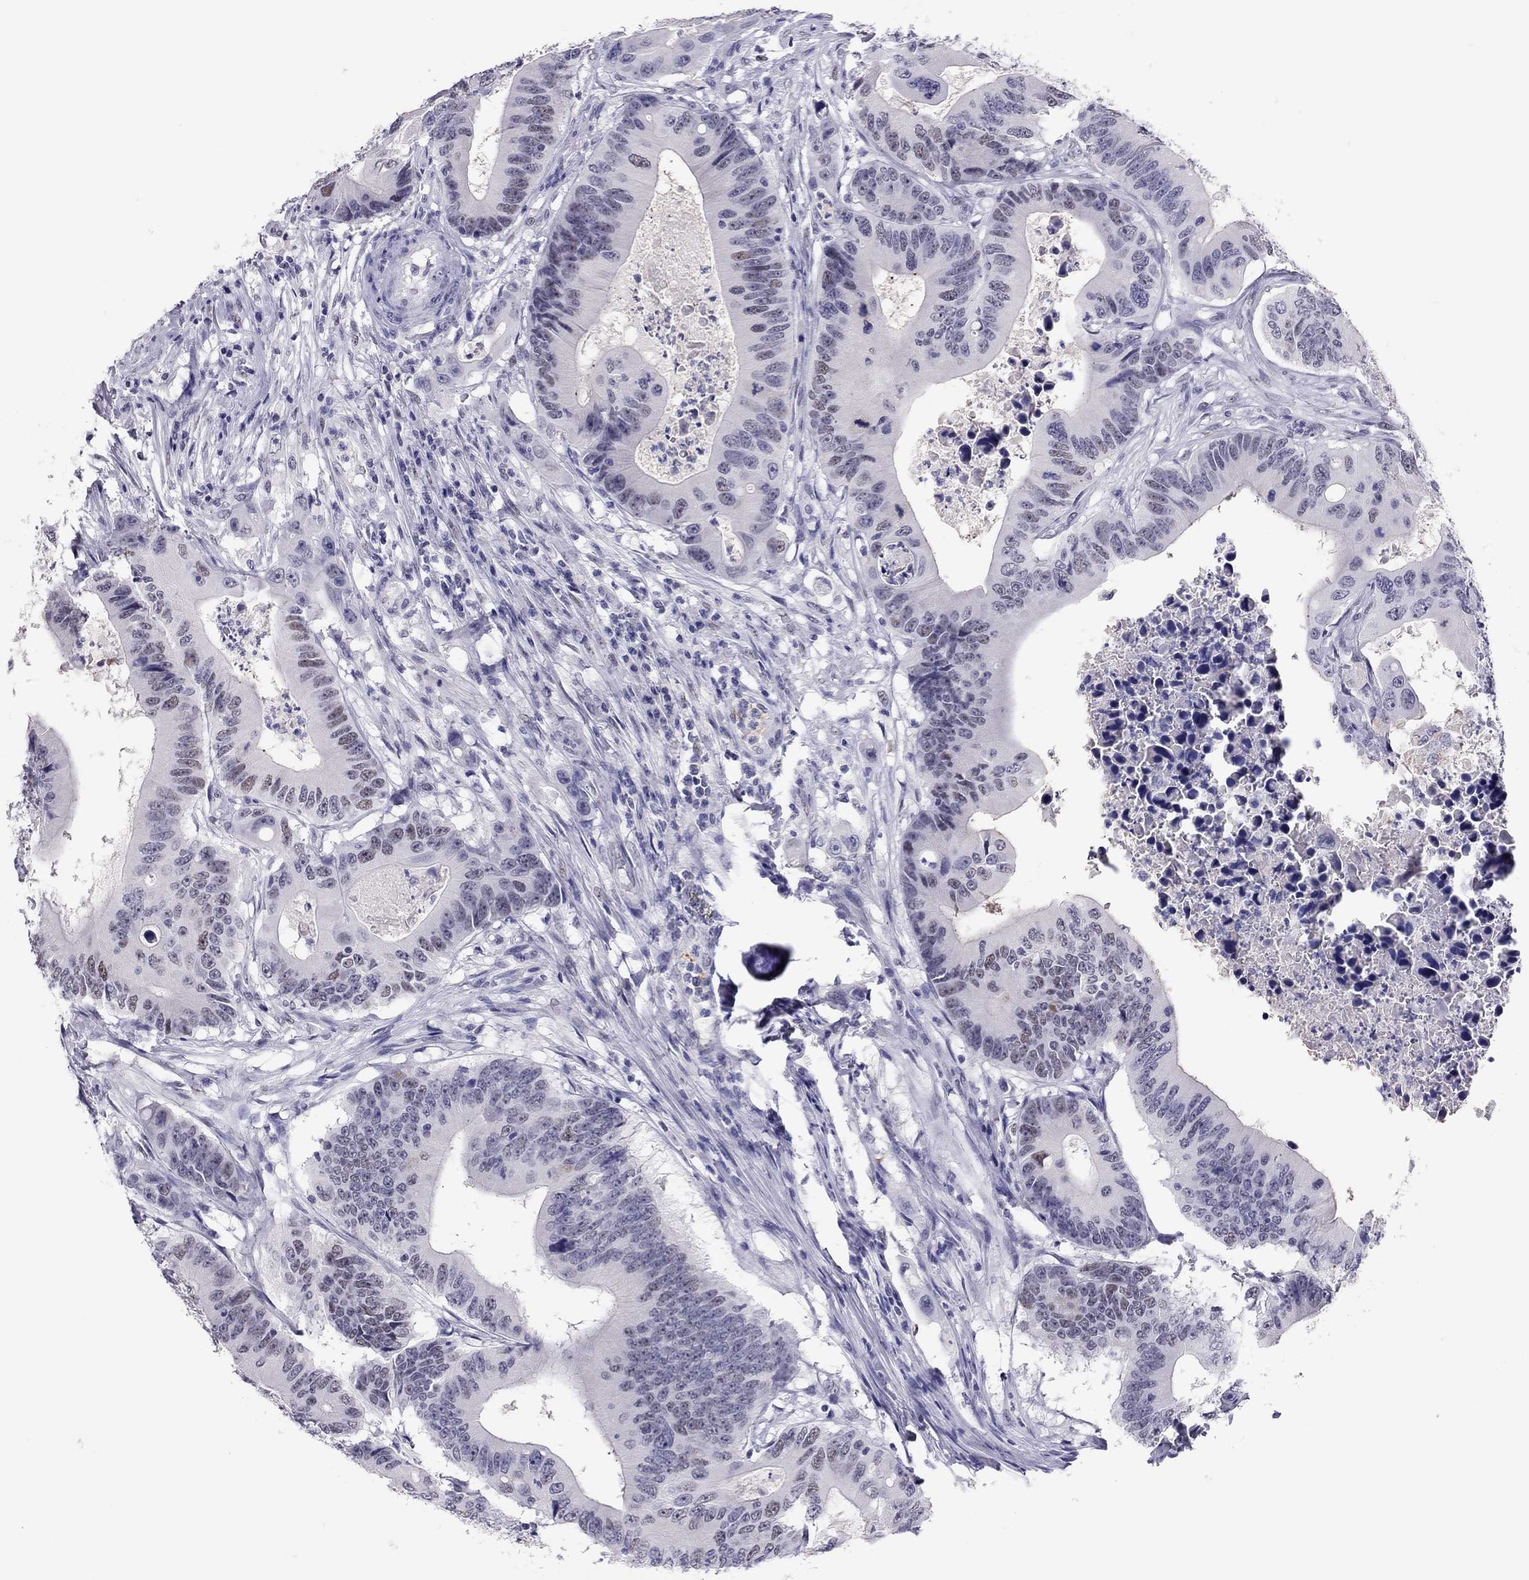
{"staining": {"intensity": "moderate", "quantity": "<25%", "location": "nuclear"}, "tissue": "colorectal cancer", "cell_type": "Tumor cells", "image_type": "cancer", "snomed": [{"axis": "morphology", "description": "Adenocarcinoma, NOS"}, {"axis": "topography", "description": "Colon"}], "caption": "Immunohistochemical staining of human adenocarcinoma (colorectal) demonstrates low levels of moderate nuclear protein staining in approximately <25% of tumor cells.", "gene": "PHOX2A", "patient": {"sex": "female", "age": 90}}